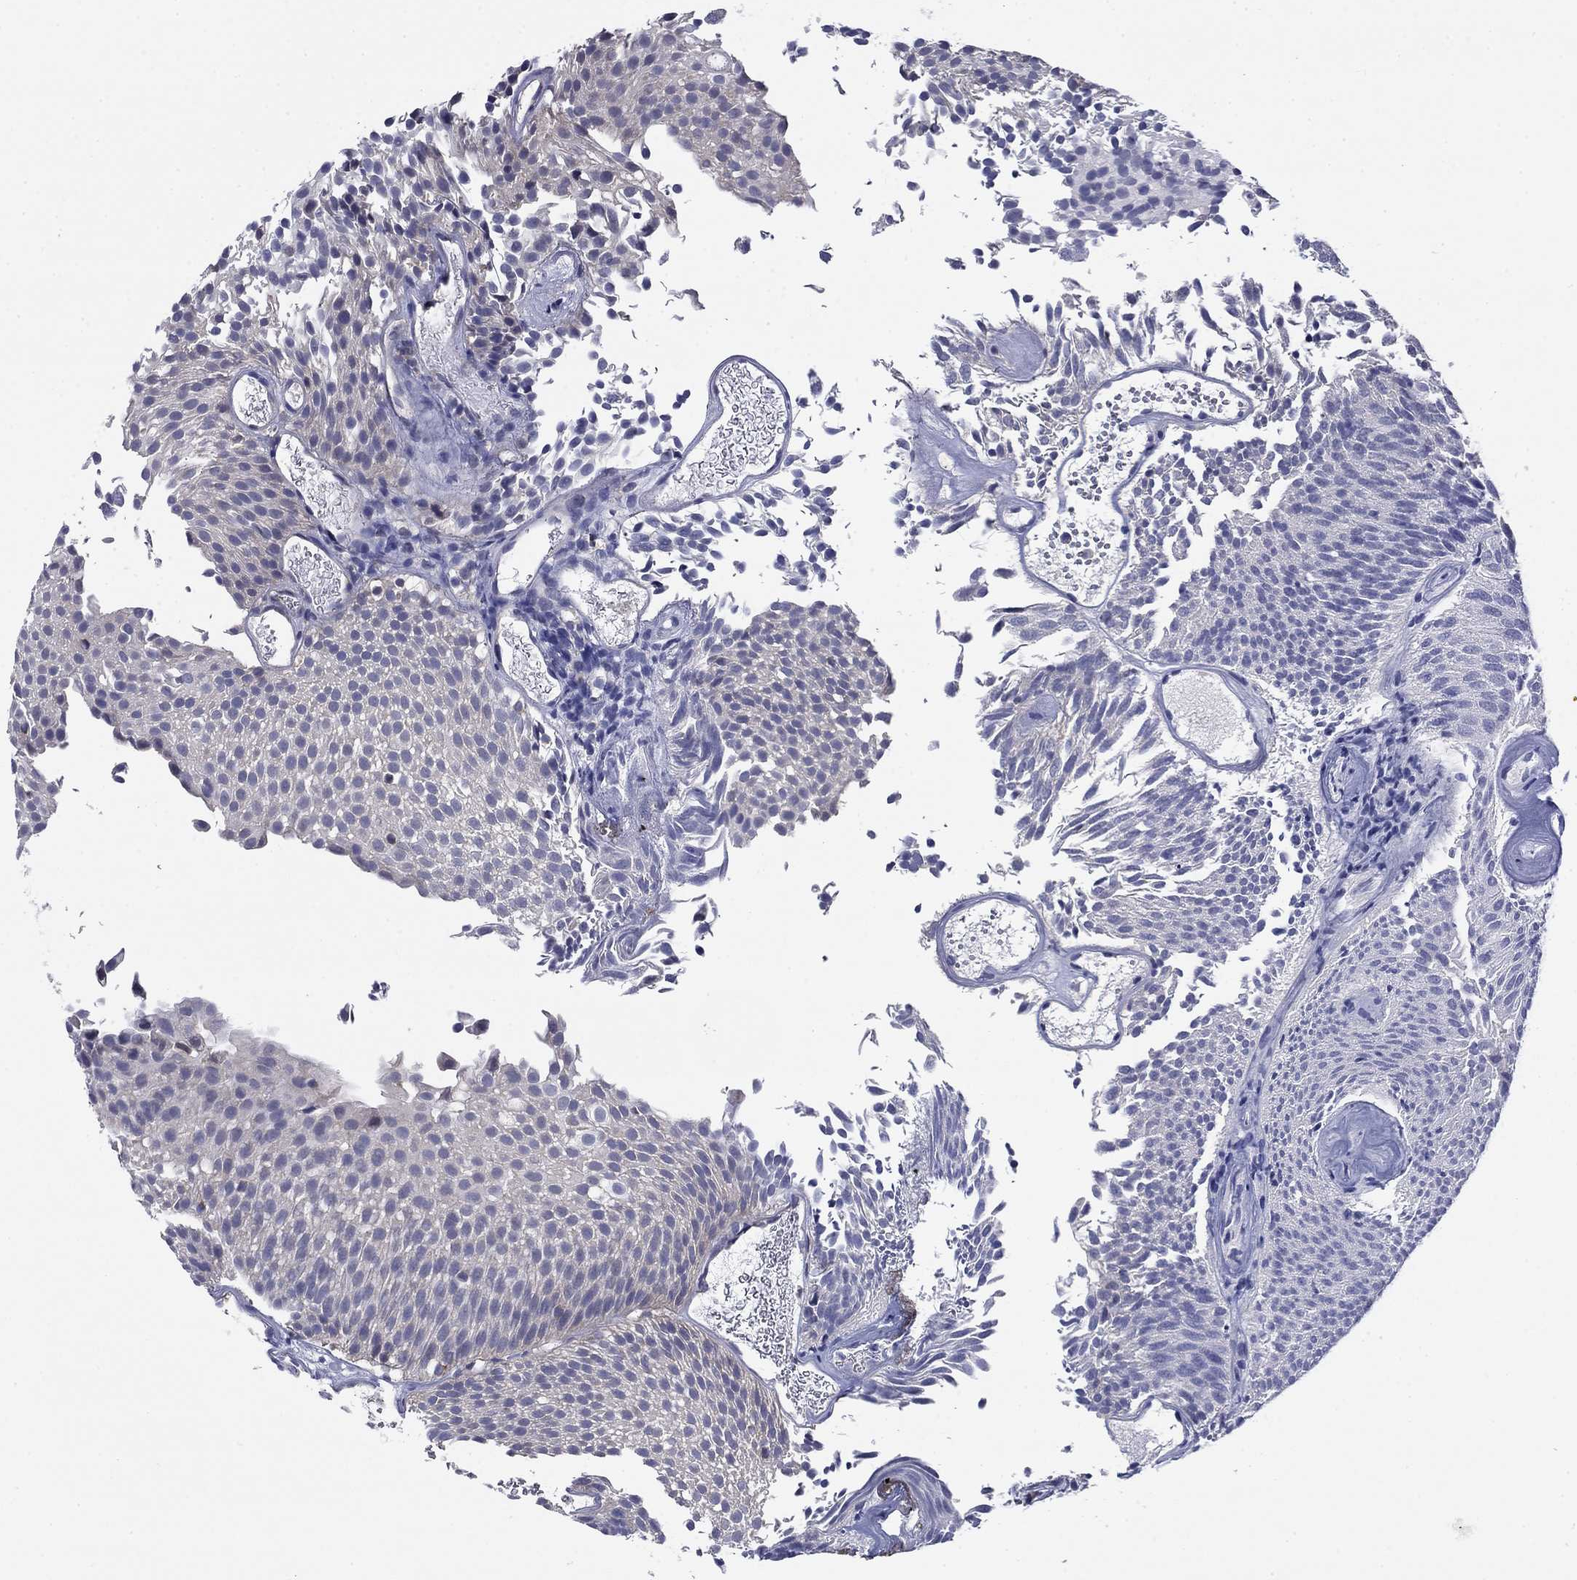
{"staining": {"intensity": "negative", "quantity": "none", "location": "none"}, "tissue": "urothelial cancer", "cell_type": "Tumor cells", "image_type": "cancer", "snomed": [{"axis": "morphology", "description": "Urothelial carcinoma, Low grade"}, {"axis": "topography", "description": "Urinary bladder"}], "caption": "Image shows no significant protein expression in tumor cells of urothelial carcinoma (low-grade).", "gene": "POU2F2", "patient": {"sex": "male", "age": 52}}